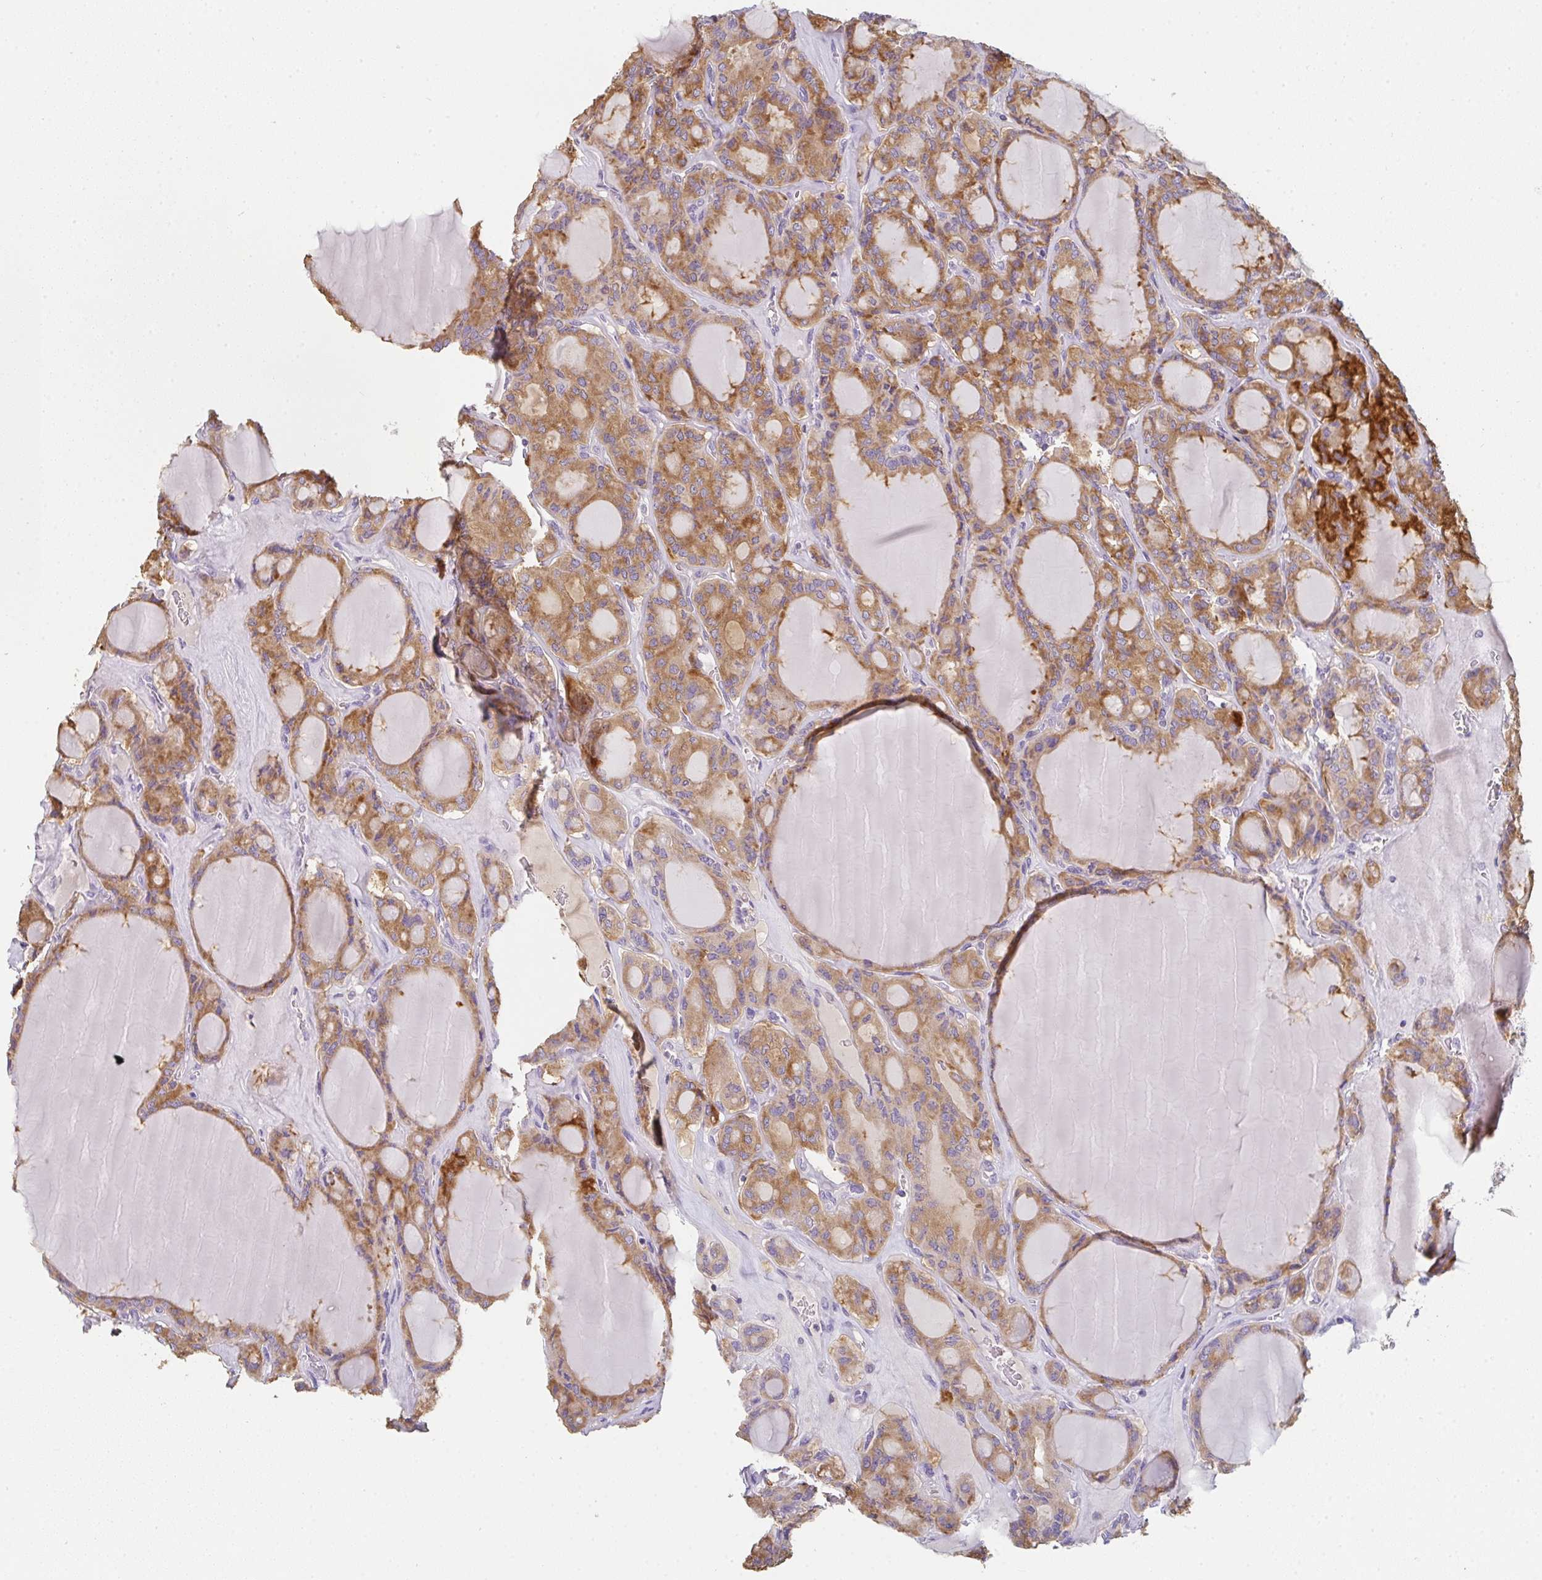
{"staining": {"intensity": "moderate", "quantity": ">75%", "location": "cytoplasmic/membranous"}, "tissue": "thyroid cancer", "cell_type": "Tumor cells", "image_type": "cancer", "snomed": [{"axis": "morphology", "description": "Follicular adenoma carcinoma, NOS"}, {"axis": "topography", "description": "Thyroid gland"}], "caption": "Moderate cytoplasmic/membranous protein expression is appreciated in approximately >75% of tumor cells in thyroid follicular adenoma carcinoma. The protein is stained brown, and the nuclei are stained in blue (DAB (3,3'-diaminobenzidine) IHC with brightfield microscopy, high magnification).", "gene": "ZNF215", "patient": {"sex": "female", "age": 63}}